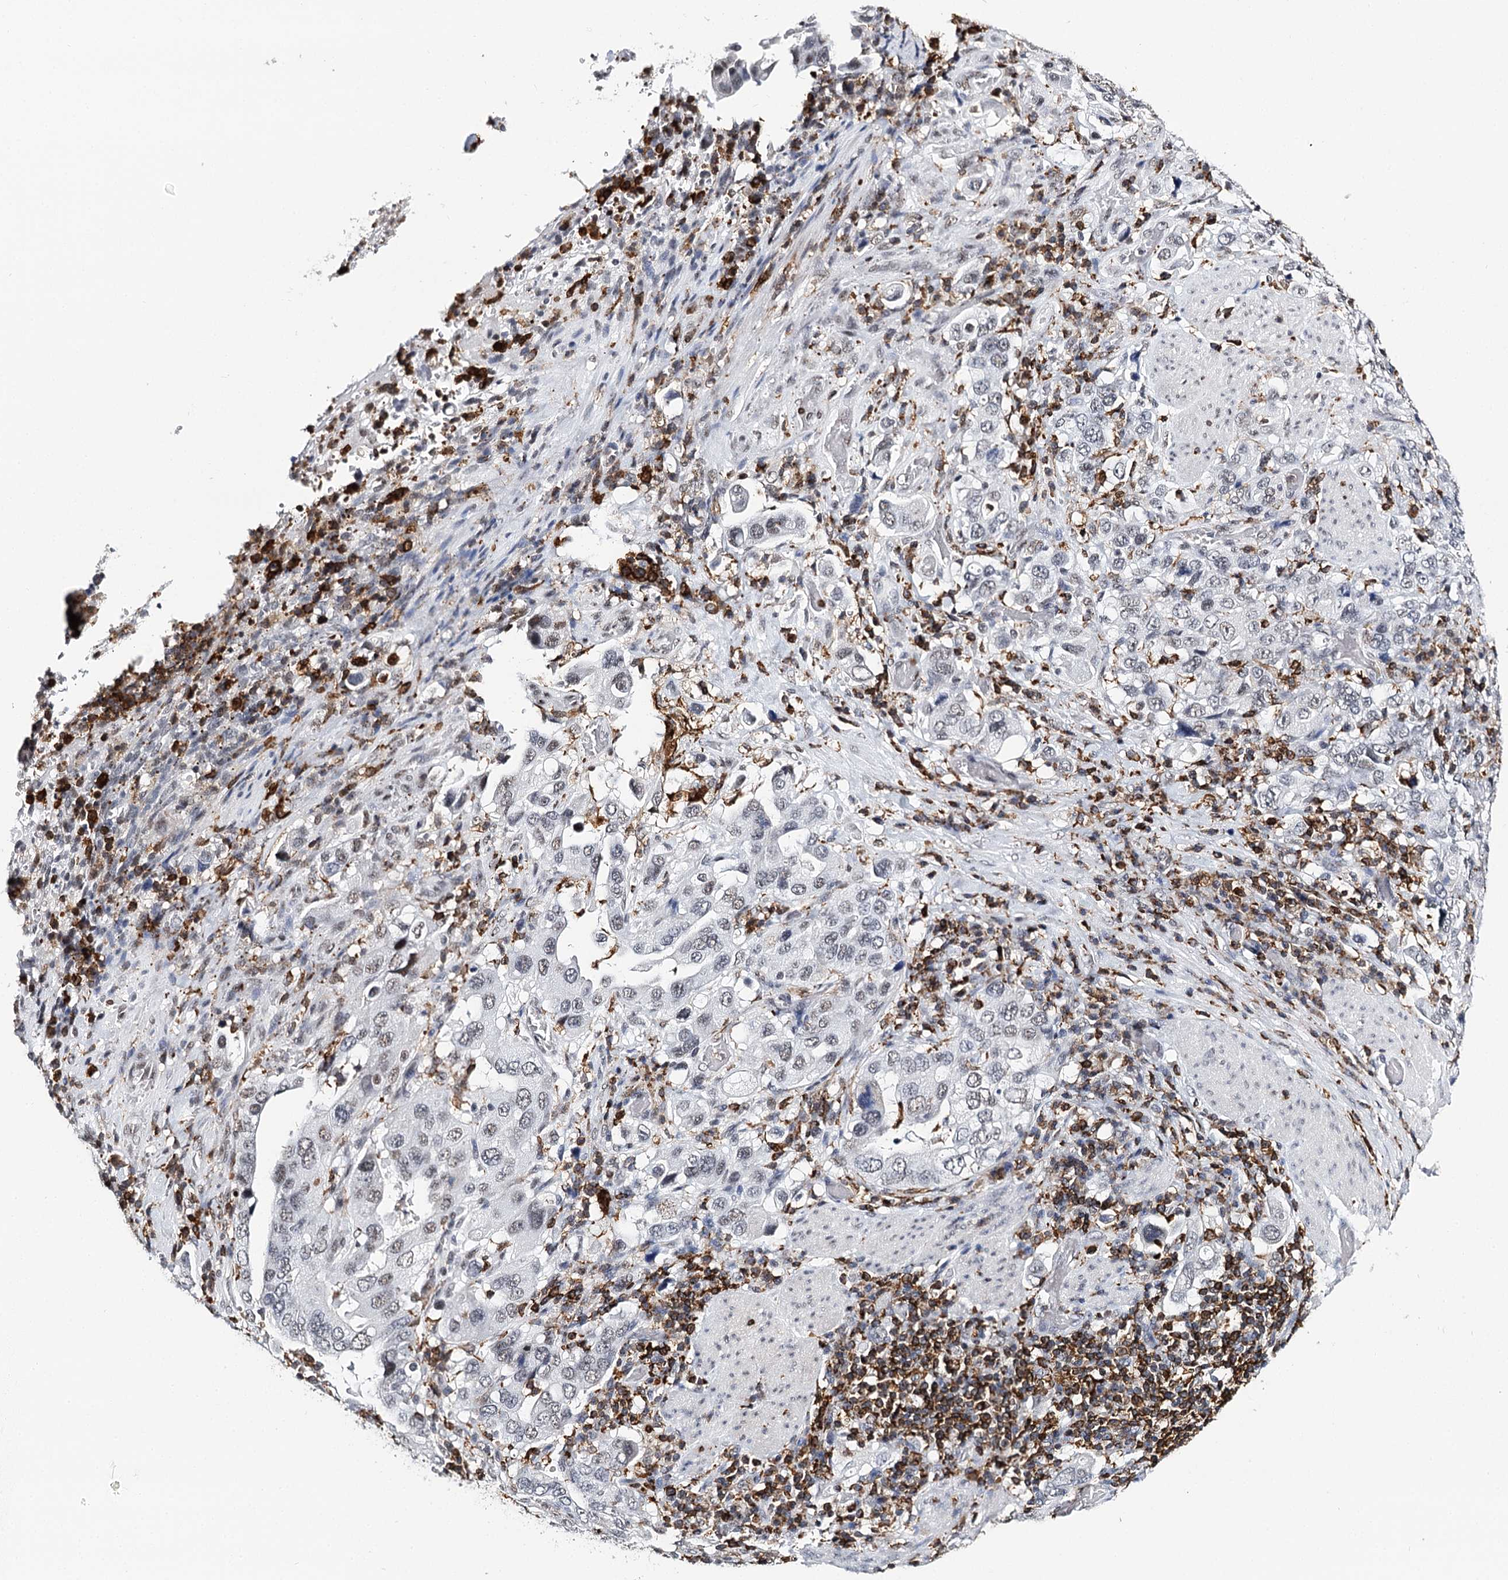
{"staining": {"intensity": "negative", "quantity": "none", "location": "none"}, "tissue": "stomach cancer", "cell_type": "Tumor cells", "image_type": "cancer", "snomed": [{"axis": "morphology", "description": "Adenocarcinoma, NOS"}, {"axis": "topography", "description": "Stomach, upper"}], "caption": "Immunohistochemistry (IHC) image of human stomach cancer stained for a protein (brown), which reveals no expression in tumor cells.", "gene": "BARD1", "patient": {"sex": "male", "age": 62}}